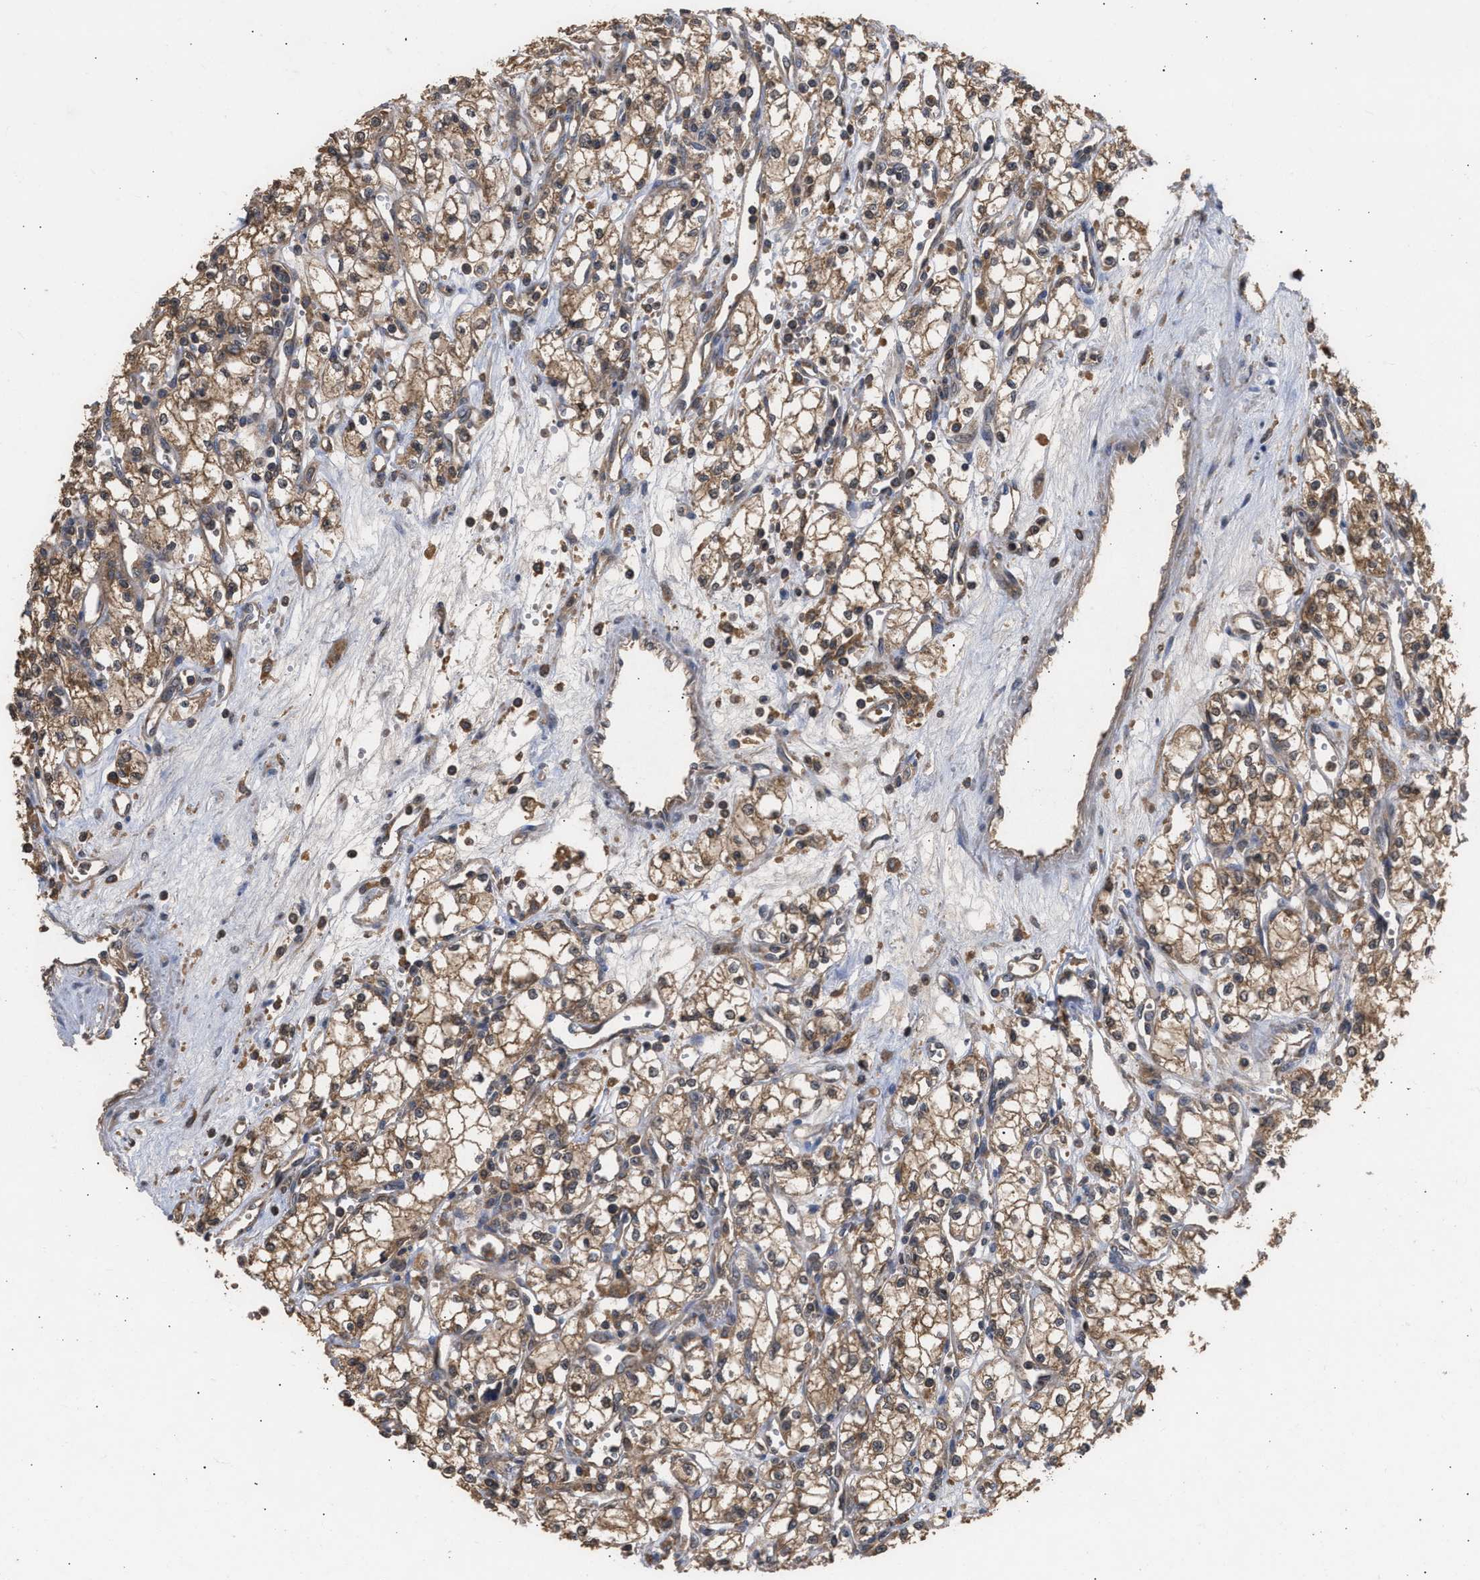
{"staining": {"intensity": "moderate", "quantity": ">75%", "location": "cytoplasmic/membranous"}, "tissue": "renal cancer", "cell_type": "Tumor cells", "image_type": "cancer", "snomed": [{"axis": "morphology", "description": "Adenocarcinoma, NOS"}, {"axis": "topography", "description": "Kidney"}], "caption": "DAB (3,3'-diaminobenzidine) immunohistochemical staining of human renal cancer (adenocarcinoma) exhibits moderate cytoplasmic/membranous protein expression in approximately >75% of tumor cells.", "gene": "FITM1", "patient": {"sex": "male", "age": 59}}